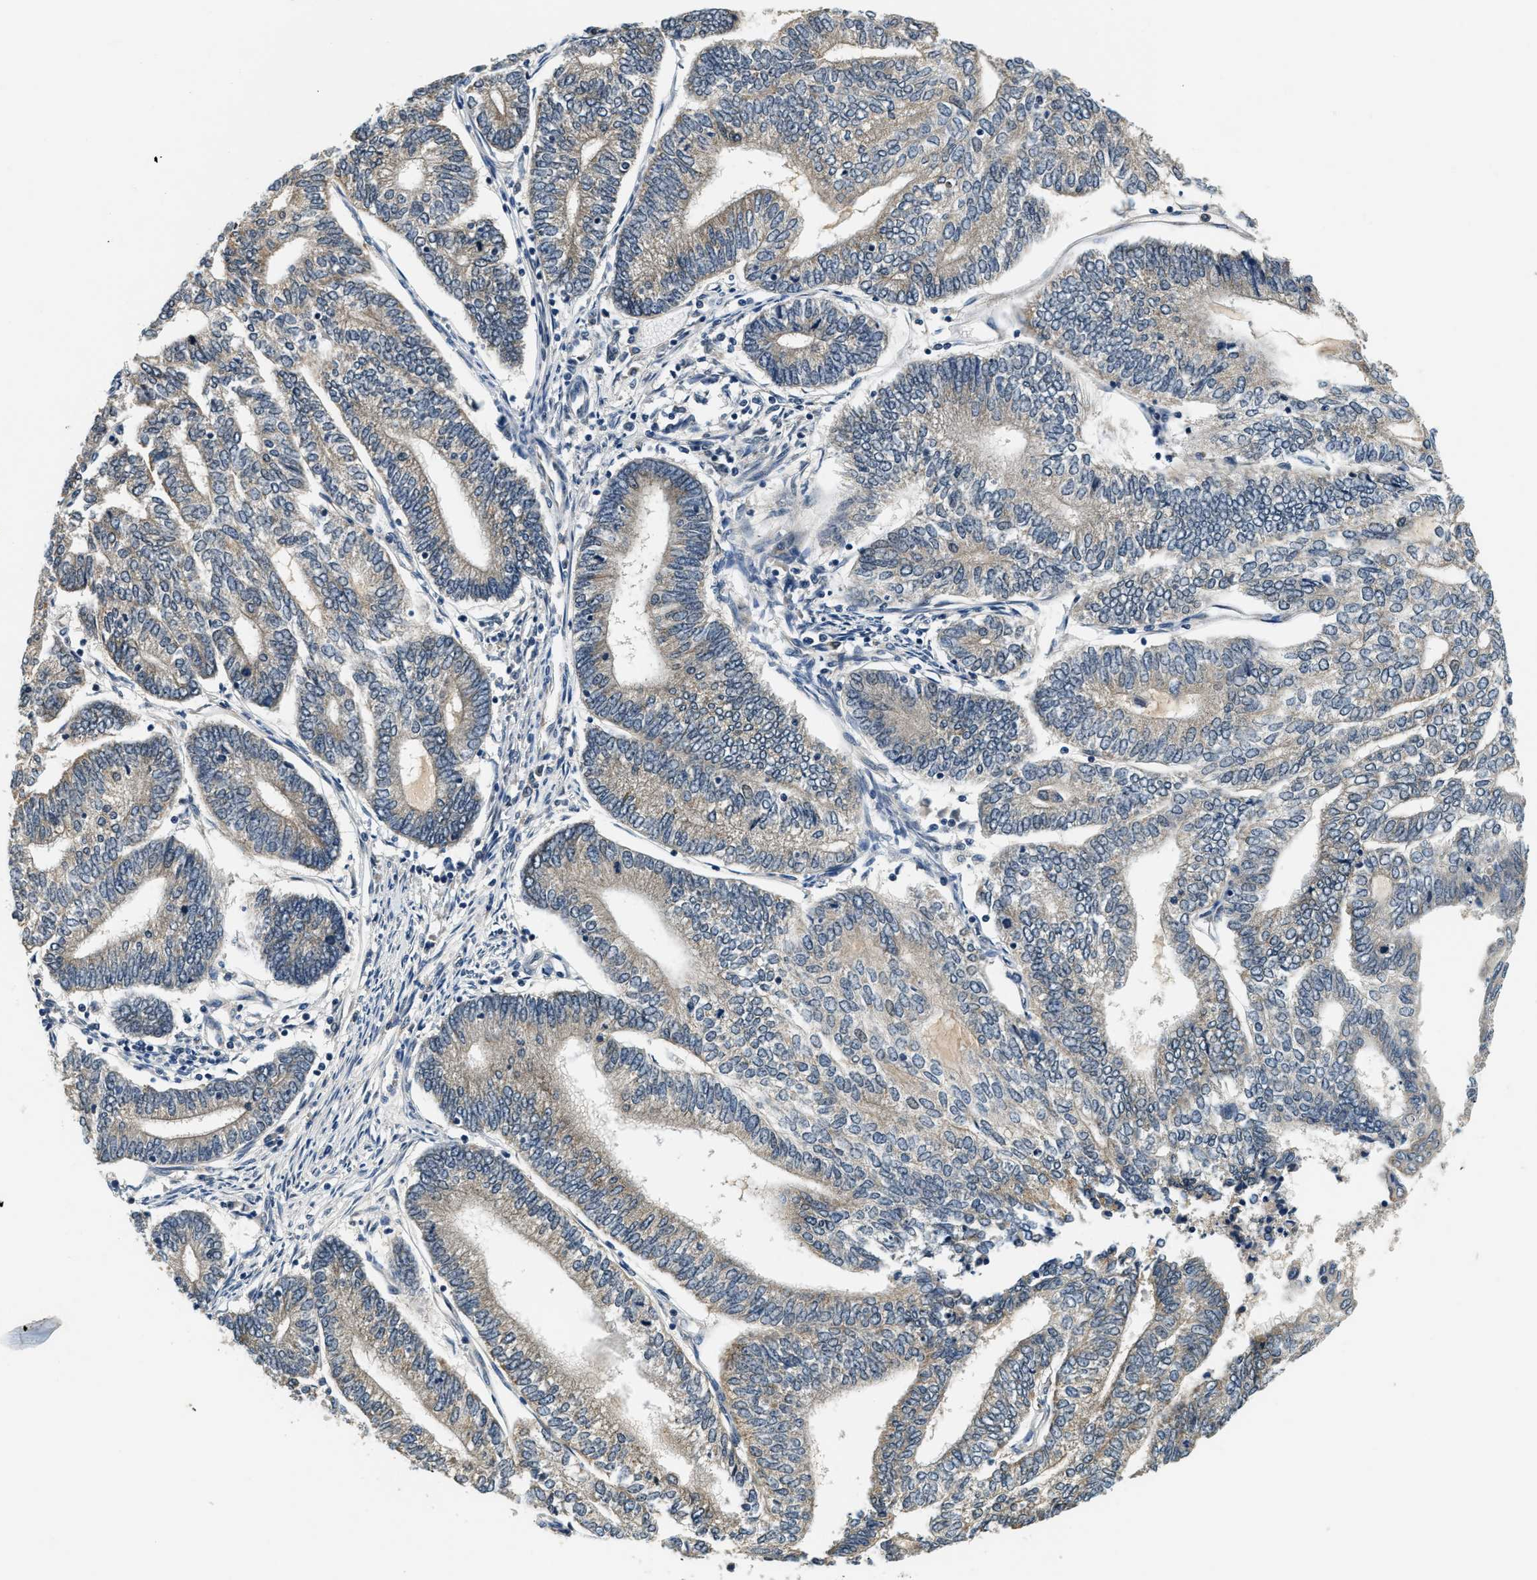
{"staining": {"intensity": "weak", "quantity": ">75%", "location": "cytoplasmic/membranous"}, "tissue": "endometrial cancer", "cell_type": "Tumor cells", "image_type": "cancer", "snomed": [{"axis": "morphology", "description": "Adenocarcinoma, NOS"}, {"axis": "topography", "description": "Uterus"}, {"axis": "topography", "description": "Endometrium"}], "caption": "Immunohistochemistry histopathology image of human adenocarcinoma (endometrial) stained for a protein (brown), which demonstrates low levels of weak cytoplasmic/membranous staining in about >75% of tumor cells.", "gene": "YAE1", "patient": {"sex": "female", "age": 70}}